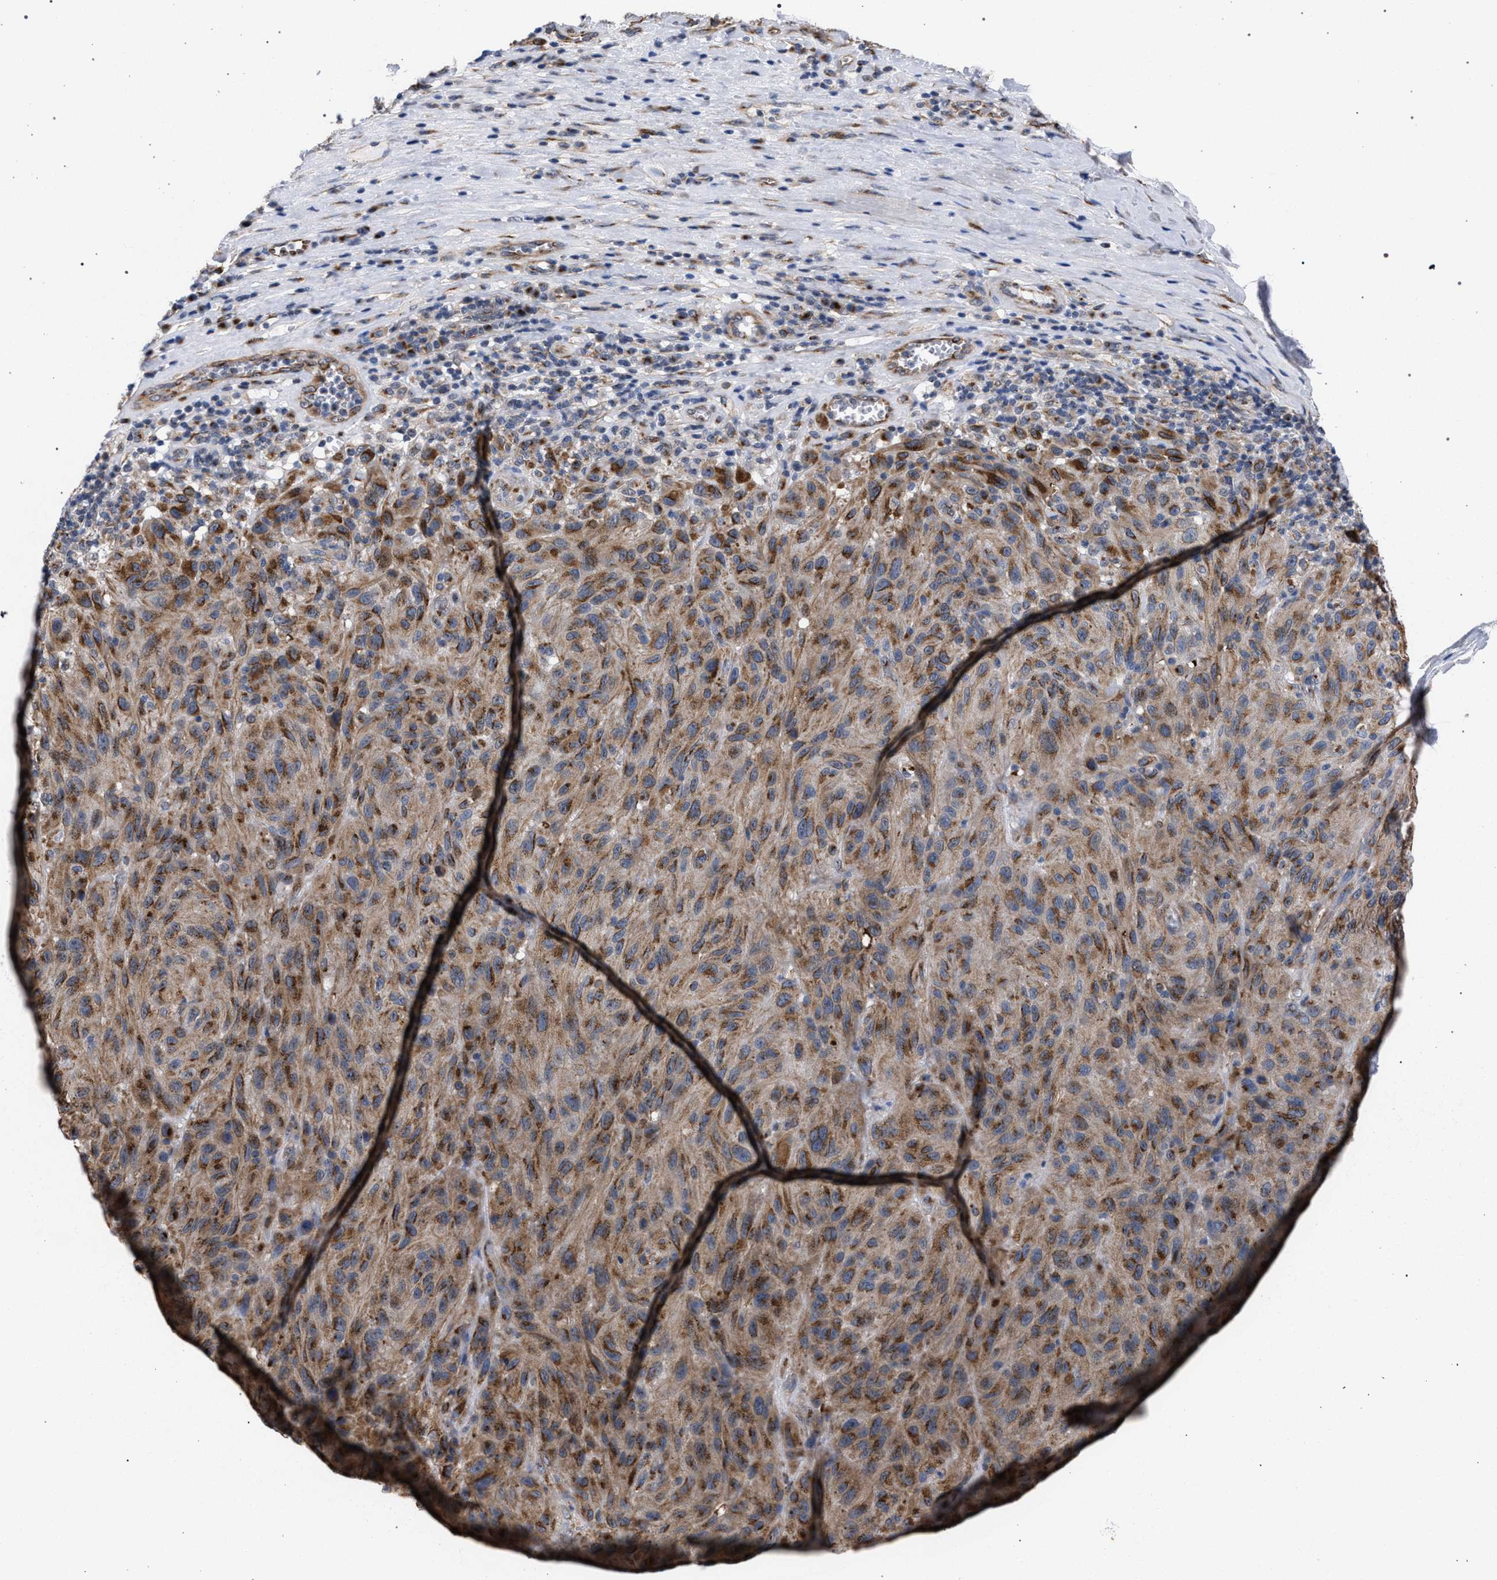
{"staining": {"intensity": "strong", "quantity": ">75%", "location": "cytoplasmic/membranous"}, "tissue": "melanoma", "cell_type": "Tumor cells", "image_type": "cancer", "snomed": [{"axis": "morphology", "description": "Malignant melanoma, NOS"}, {"axis": "topography", "description": "Skin"}], "caption": "Protein staining shows strong cytoplasmic/membranous expression in approximately >75% of tumor cells in malignant melanoma.", "gene": "GOLGA2", "patient": {"sex": "male", "age": 66}}